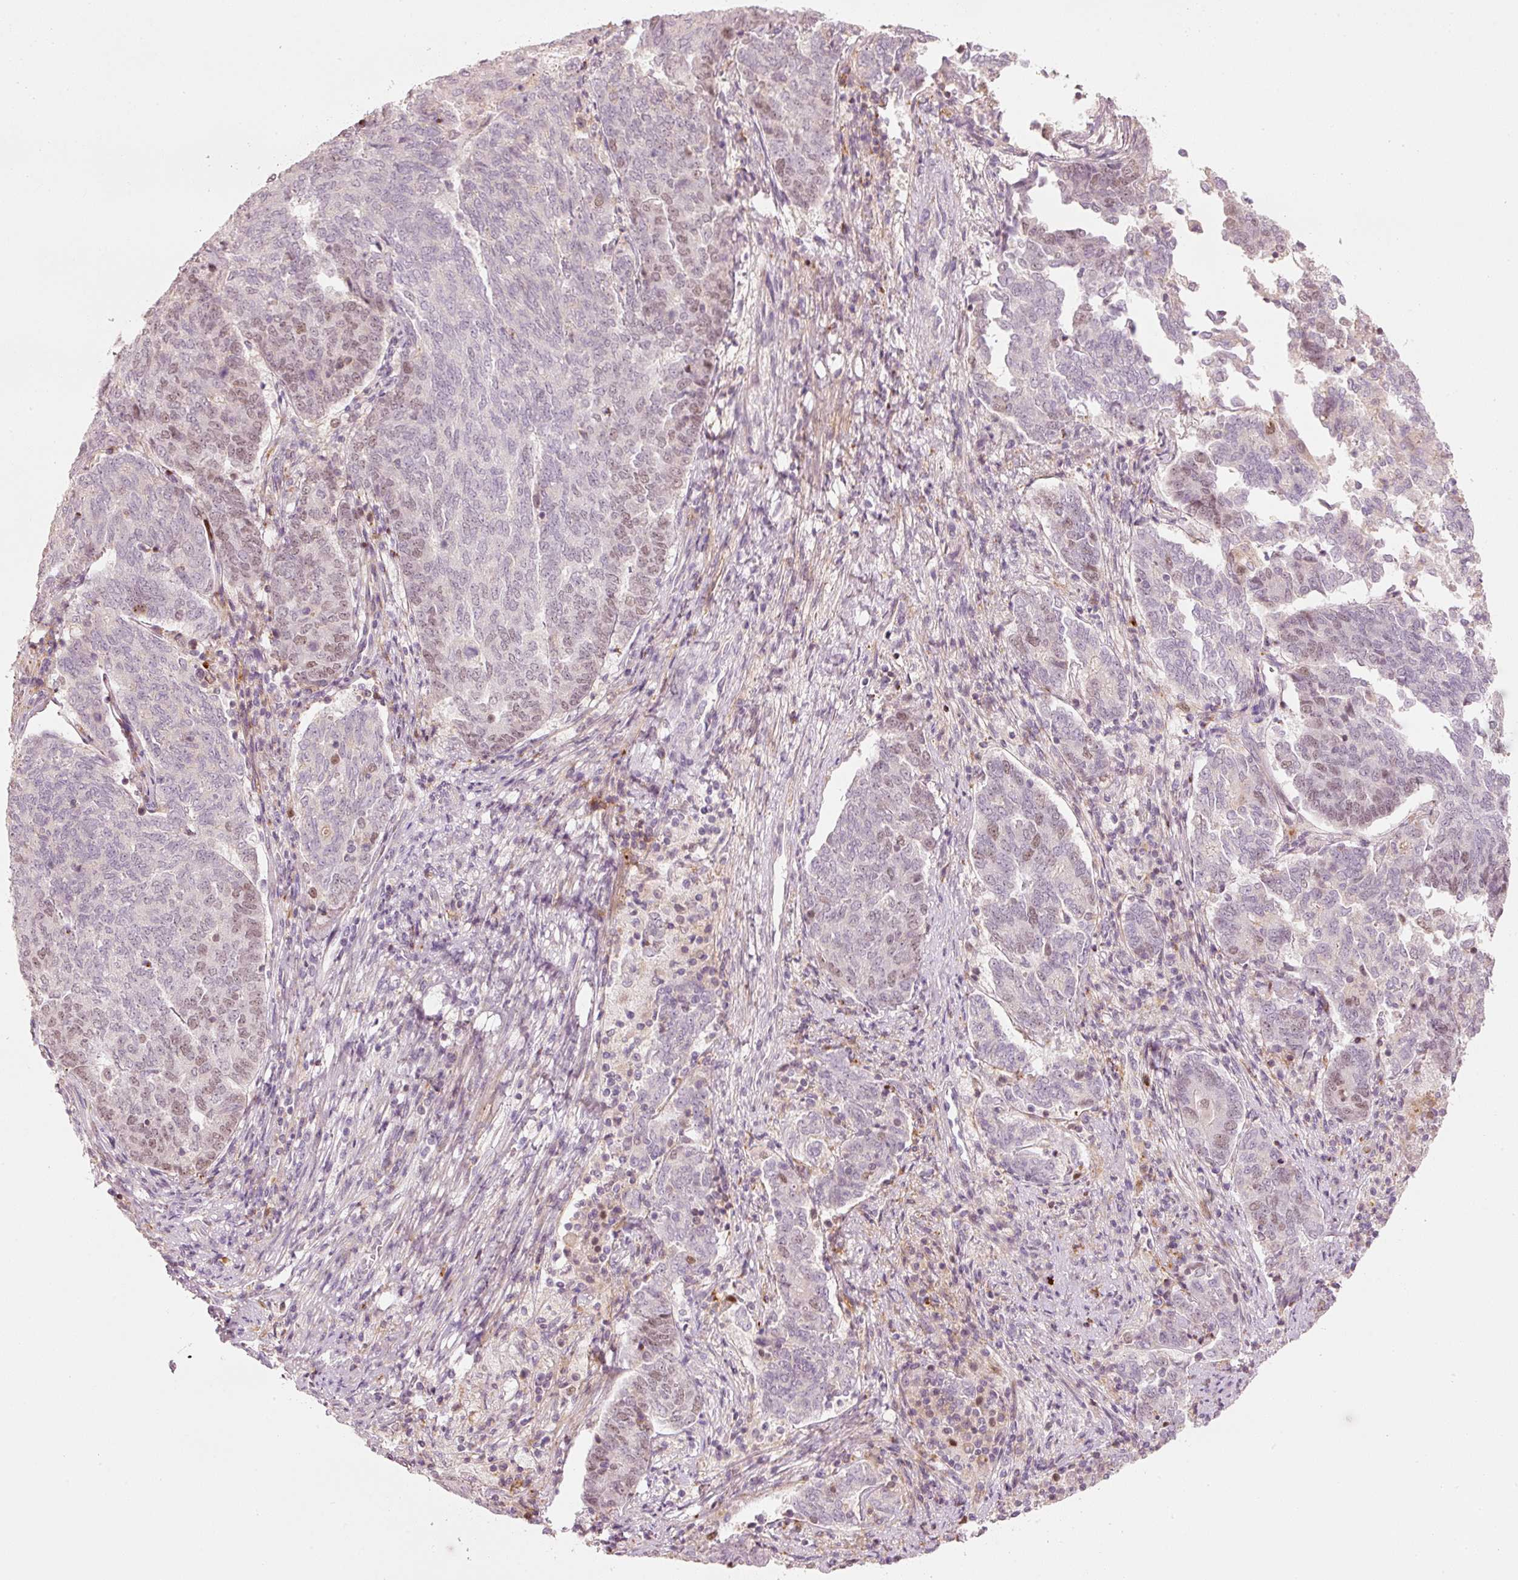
{"staining": {"intensity": "weak", "quantity": "25%-75%", "location": "nuclear"}, "tissue": "endometrial cancer", "cell_type": "Tumor cells", "image_type": "cancer", "snomed": [{"axis": "morphology", "description": "Adenocarcinoma, NOS"}, {"axis": "topography", "description": "Endometrium"}], "caption": "Protein analysis of adenocarcinoma (endometrial) tissue shows weak nuclear positivity in approximately 25%-75% of tumor cells. The staining was performed using DAB, with brown indicating positive protein expression. Nuclei are stained blue with hematoxylin.", "gene": "TREX2", "patient": {"sex": "female", "age": 80}}